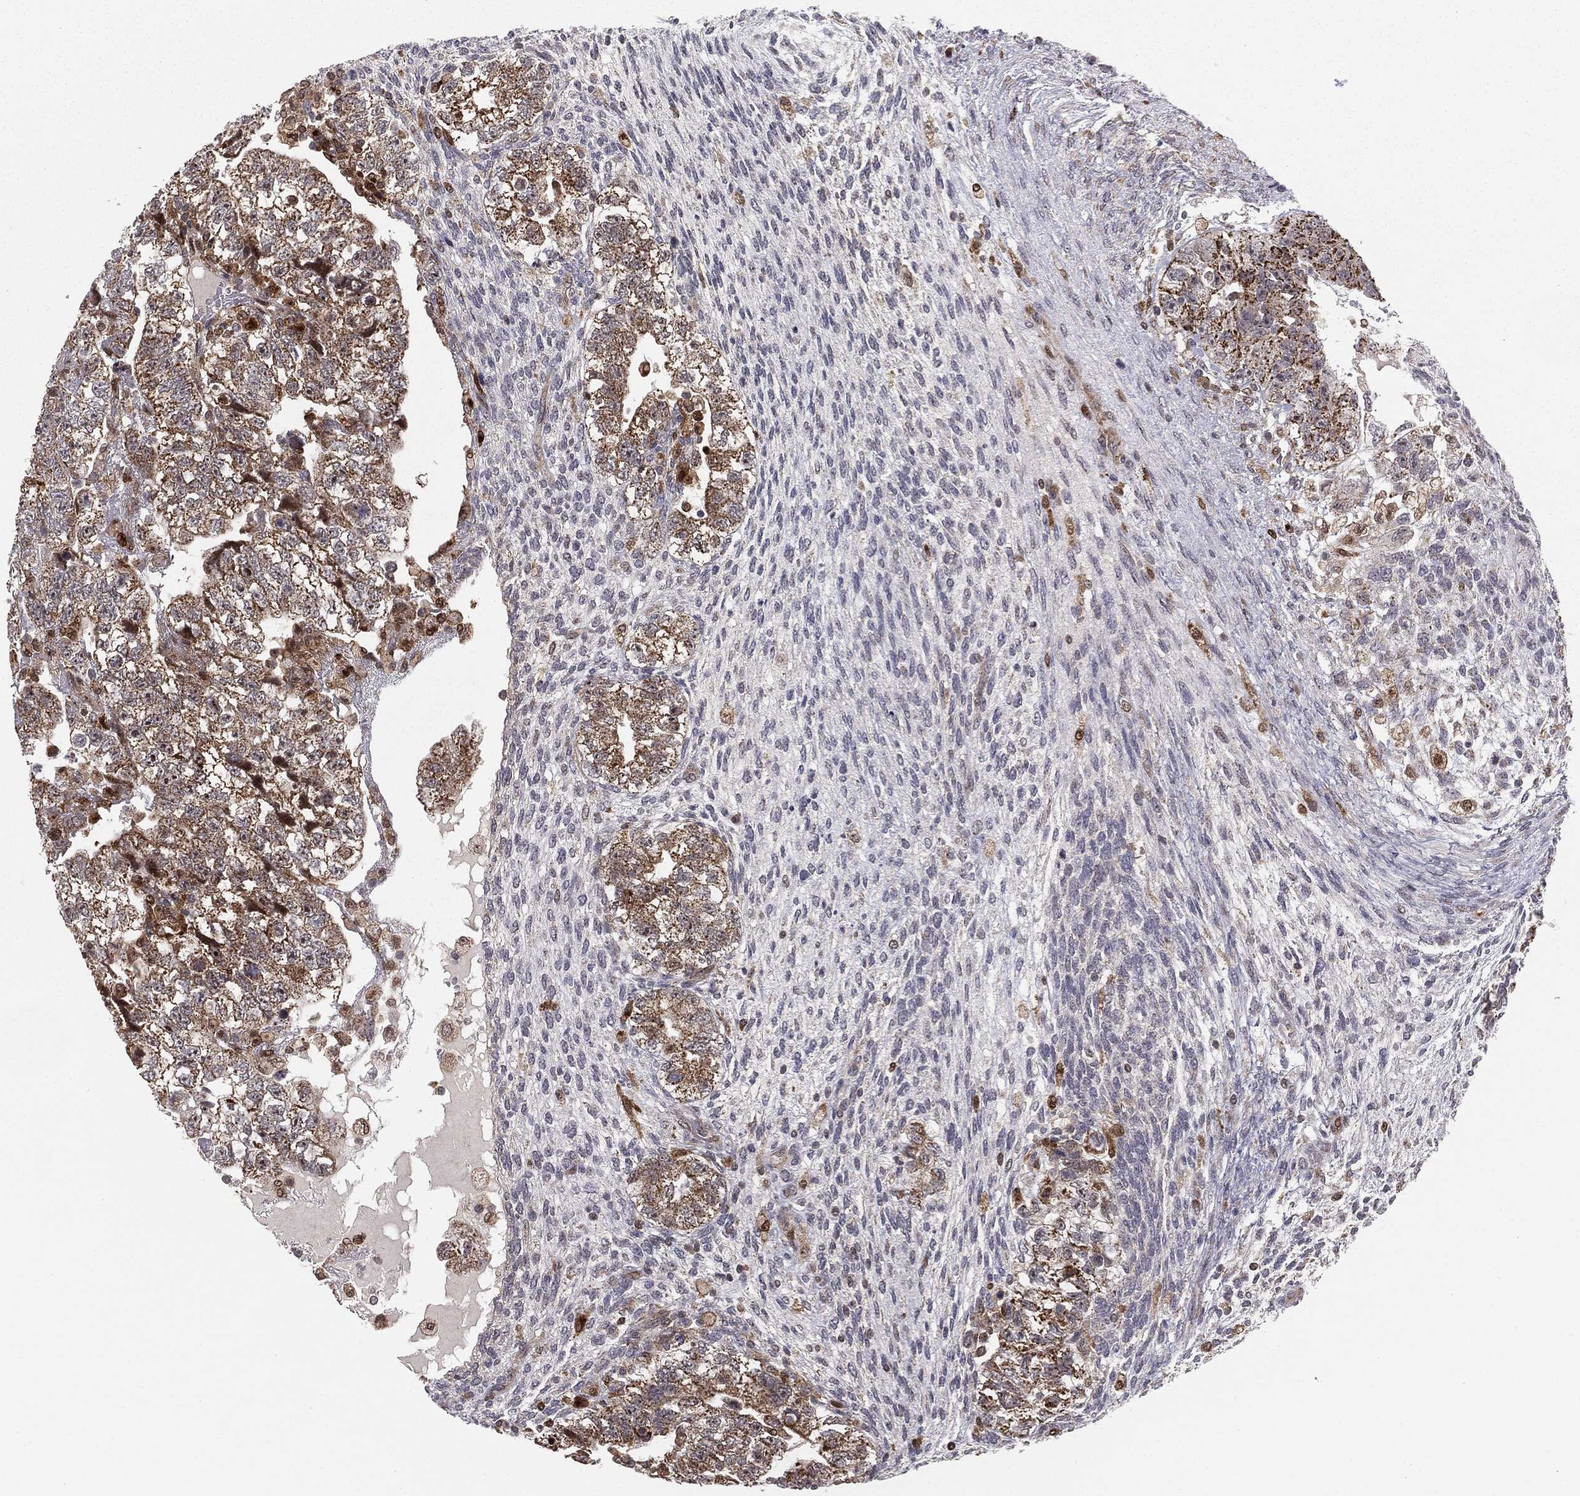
{"staining": {"intensity": "moderate", "quantity": "25%-75%", "location": "cytoplasmic/membranous,nuclear"}, "tissue": "testis cancer", "cell_type": "Tumor cells", "image_type": "cancer", "snomed": [{"axis": "morphology", "description": "Normal tissue, NOS"}, {"axis": "morphology", "description": "Carcinoma, Embryonal, NOS"}, {"axis": "topography", "description": "Testis"}], "caption": "IHC of human testis cancer exhibits medium levels of moderate cytoplasmic/membranous and nuclear positivity in approximately 25%-75% of tumor cells.", "gene": "PTEN", "patient": {"sex": "male", "age": 36}}